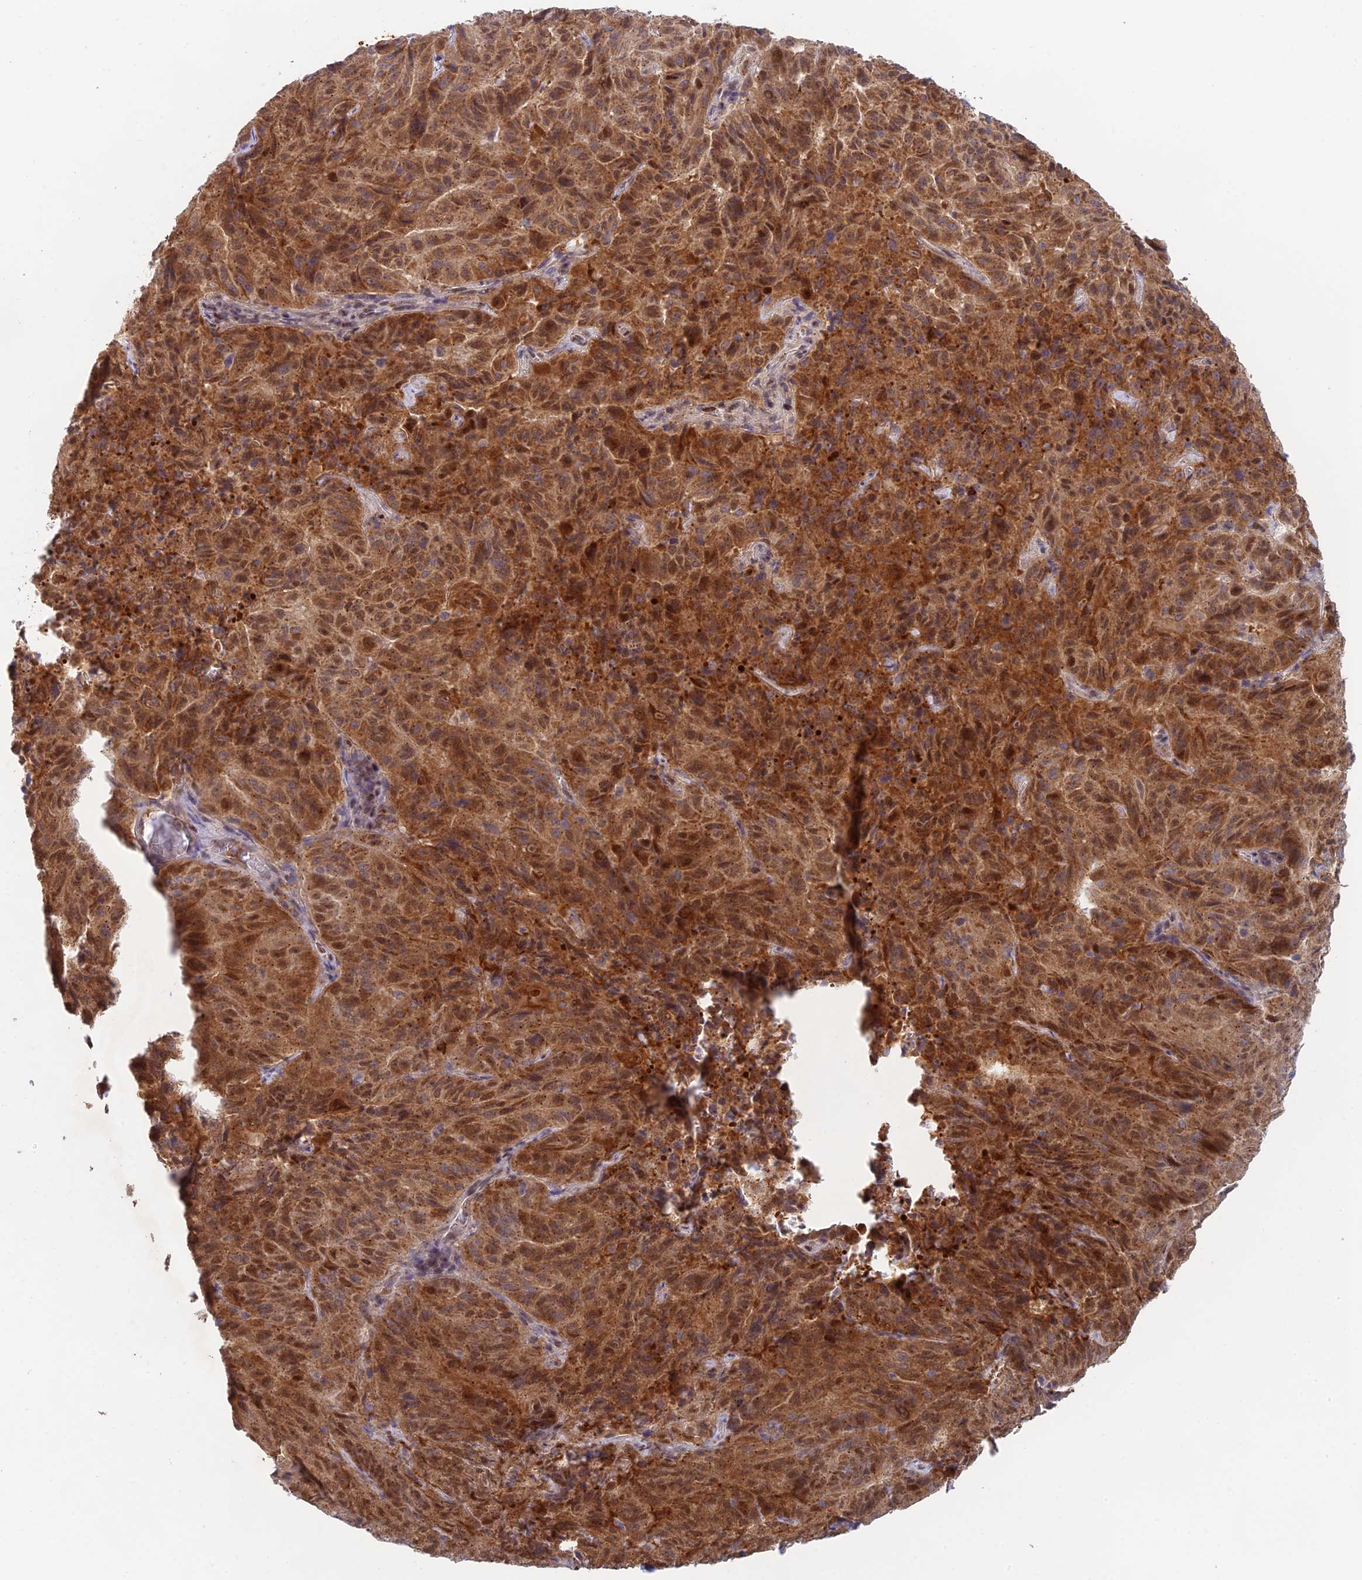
{"staining": {"intensity": "strong", "quantity": ">75%", "location": "cytoplasmic/membranous,nuclear"}, "tissue": "pancreatic cancer", "cell_type": "Tumor cells", "image_type": "cancer", "snomed": [{"axis": "morphology", "description": "Adenocarcinoma, NOS"}, {"axis": "topography", "description": "Pancreas"}], "caption": "Protein staining of pancreatic cancer (adenocarcinoma) tissue shows strong cytoplasmic/membranous and nuclear positivity in approximately >75% of tumor cells.", "gene": "MRPL17", "patient": {"sex": "male", "age": 63}}